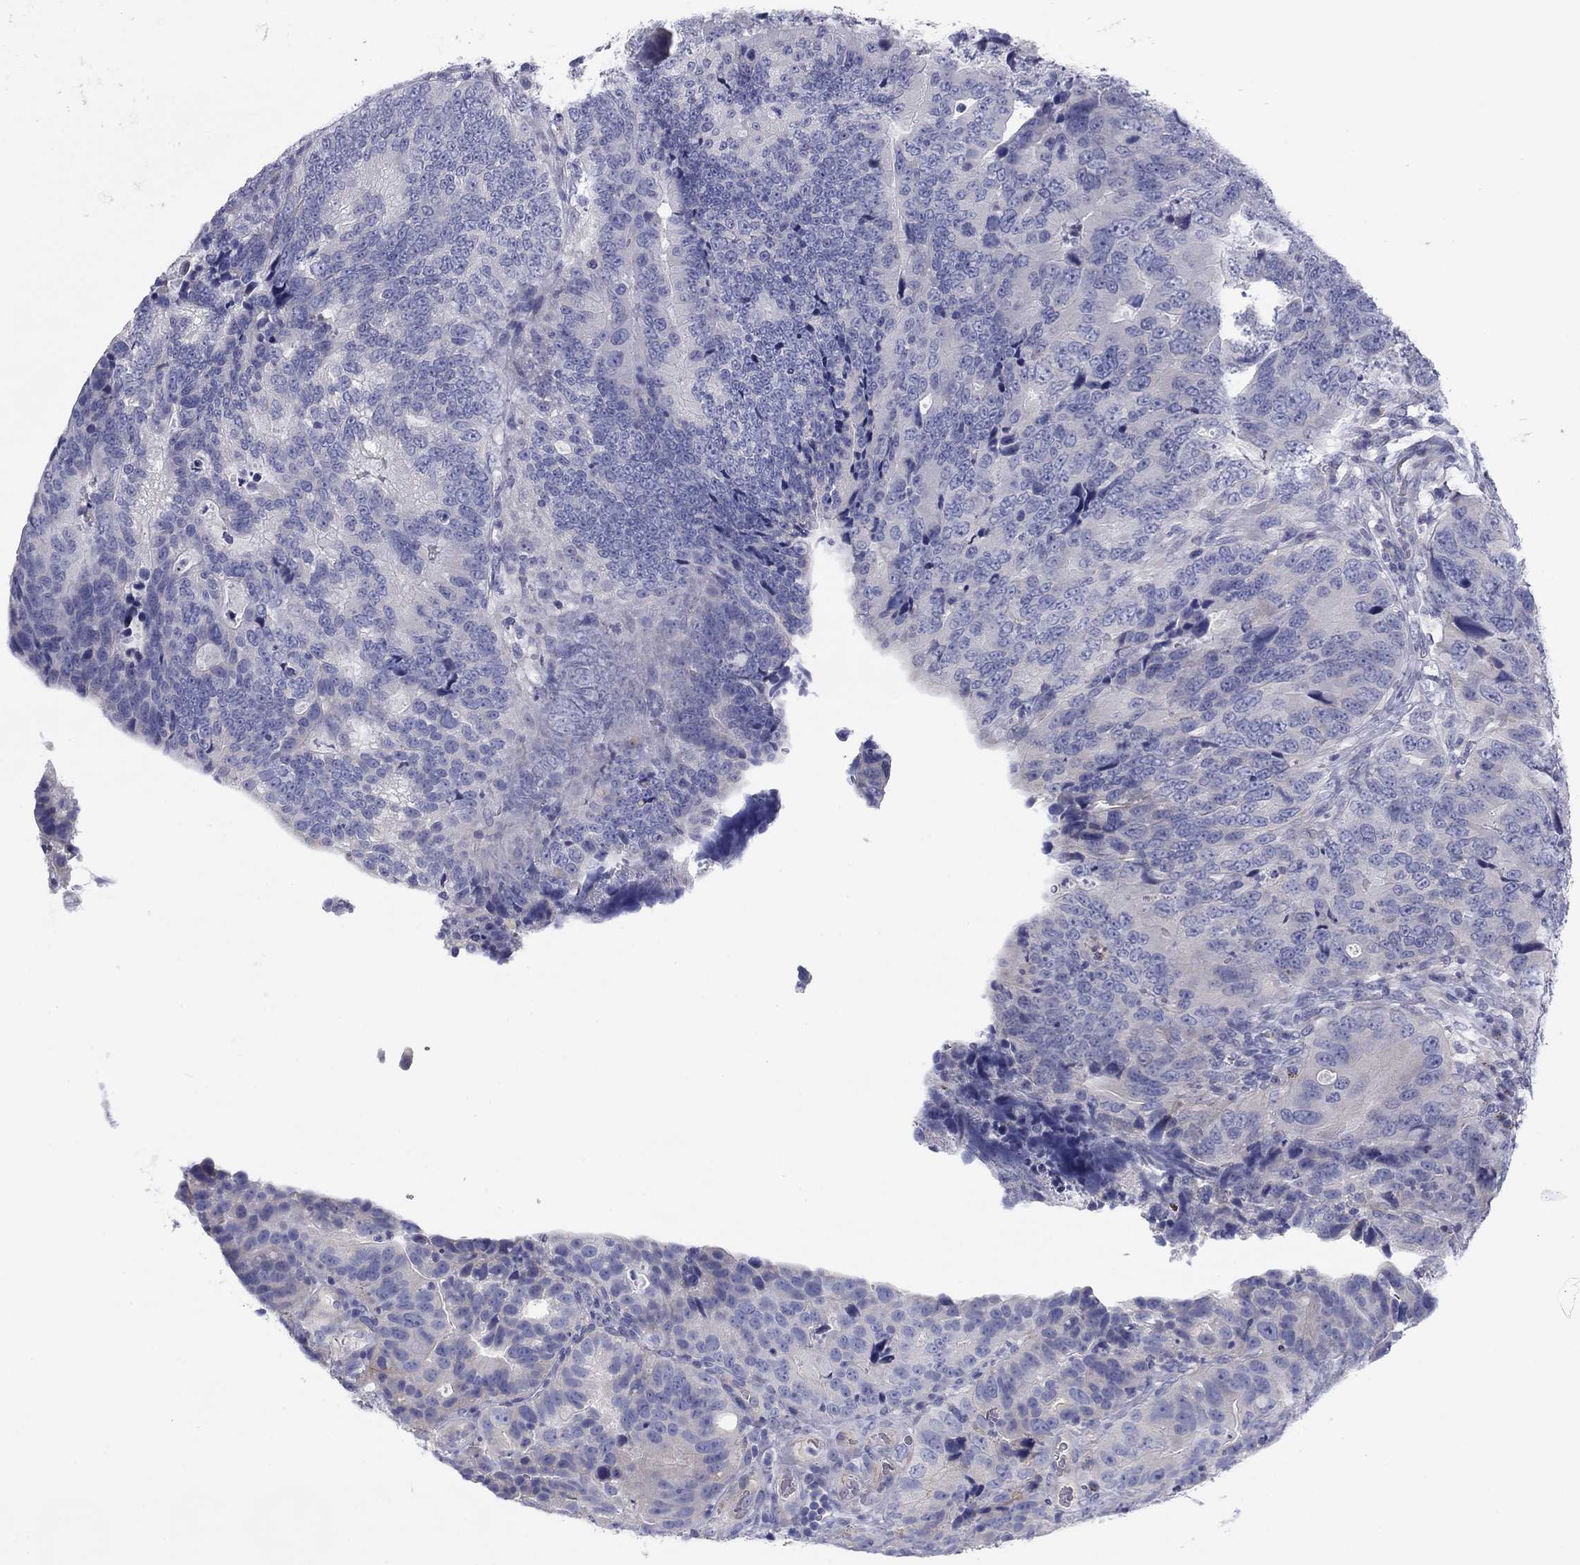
{"staining": {"intensity": "negative", "quantity": "none", "location": "none"}, "tissue": "colorectal cancer", "cell_type": "Tumor cells", "image_type": "cancer", "snomed": [{"axis": "morphology", "description": "Adenocarcinoma, NOS"}, {"axis": "topography", "description": "Colon"}], "caption": "An immunohistochemistry (IHC) micrograph of adenocarcinoma (colorectal) is shown. There is no staining in tumor cells of adenocarcinoma (colorectal). (IHC, brightfield microscopy, high magnification).", "gene": "SEPTIN3", "patient": {"sex": "female", "age": 72}}